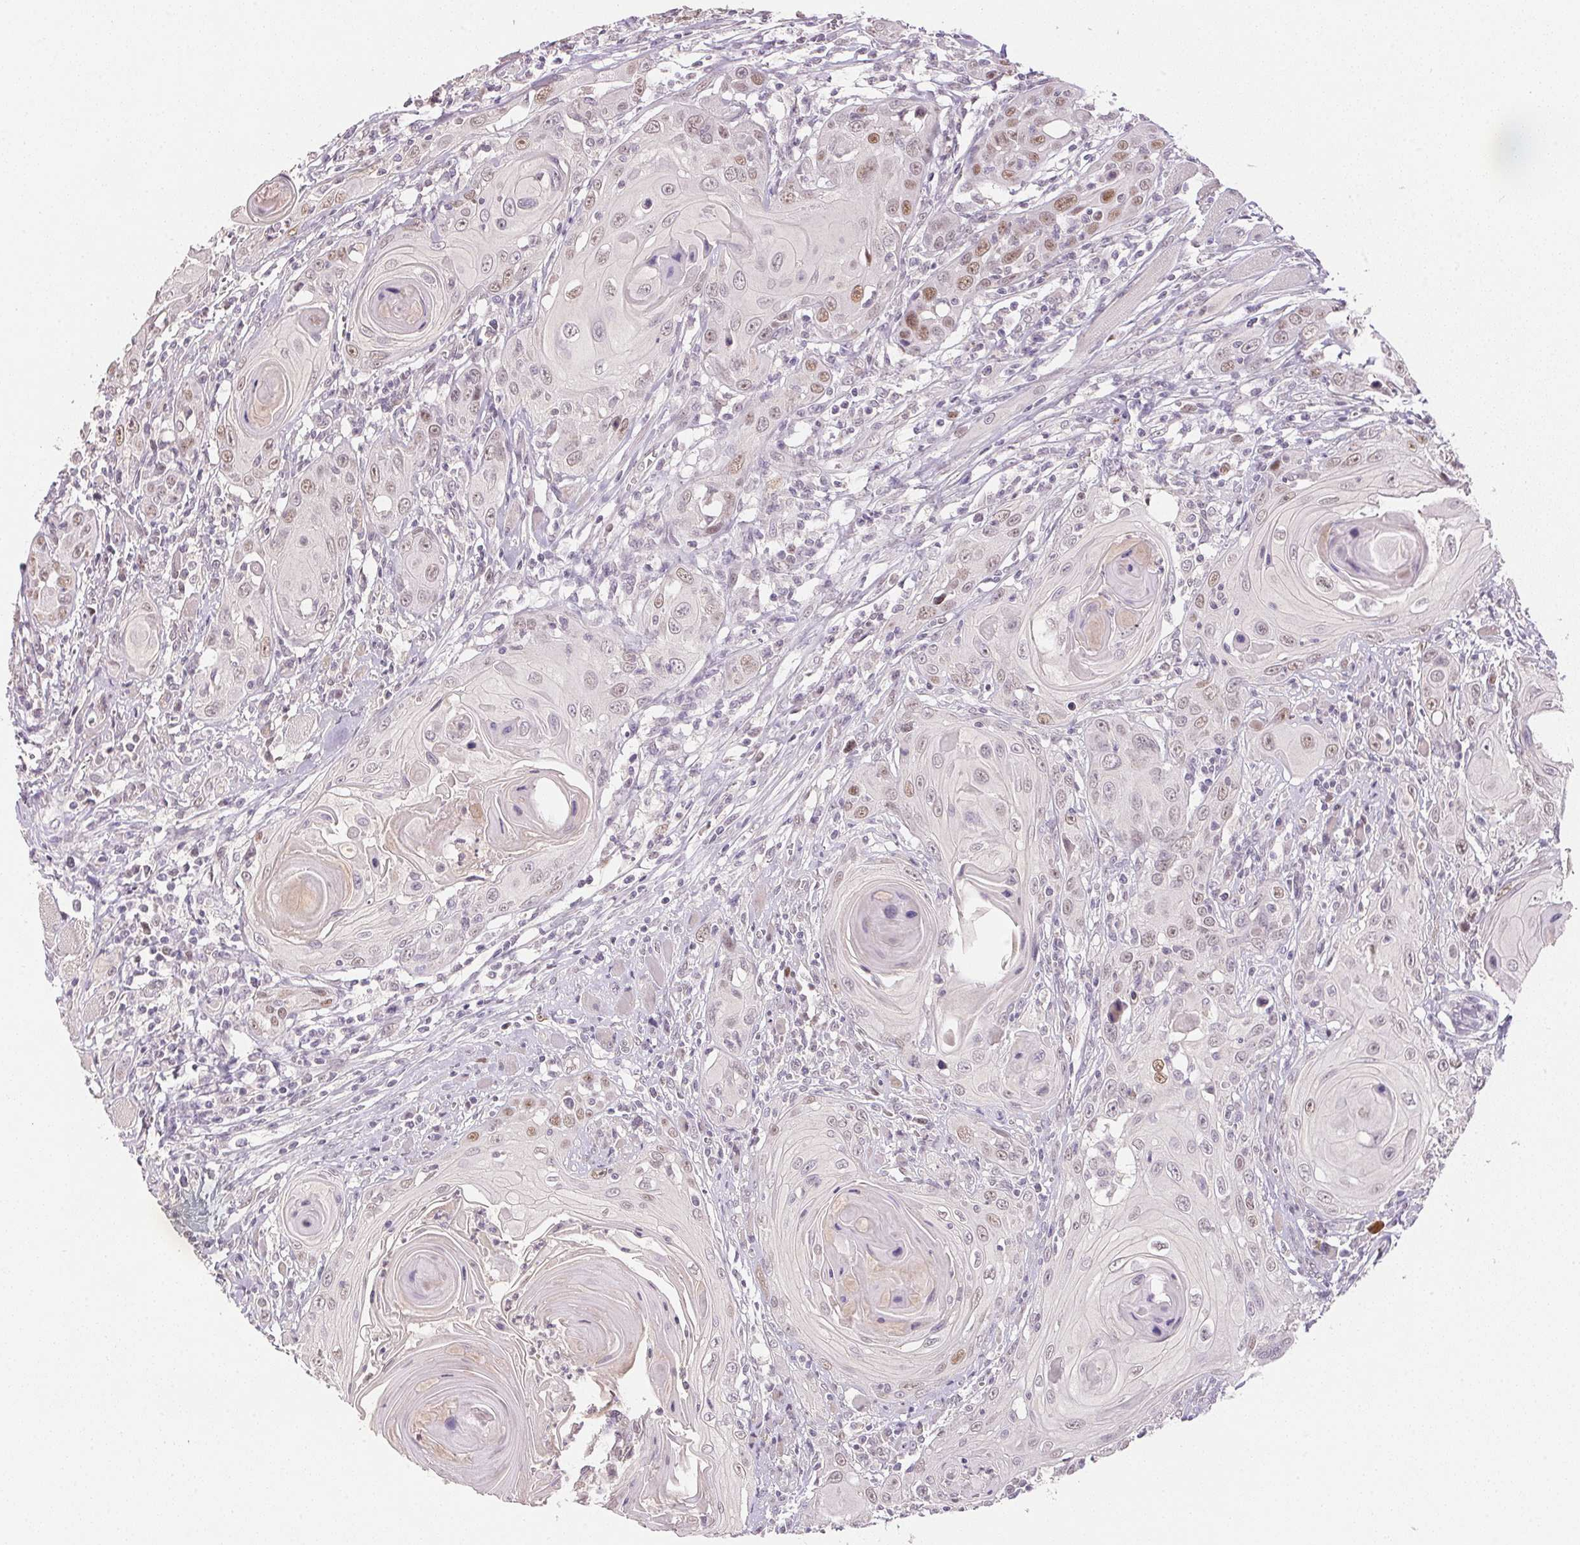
{"staining": {"intensity": "moderate", "quantity": "25%-75%", "location": "nuclear"}, "tissue": "head and neck cancer", "cell_type": "Tumor cells", "image_type": "cancer", "snomed": [{"axis": "morphology", "description": "Squamous cell carcinoma, NOS"}, {"axis": "topography", "description": "Head-Neck"}], "caption": "Moderate nuclear expression for a protein is present in about 25%-75% of tumor cells of head and neck squamous cell carcinoma using immunohistochemistry (IHC).", "gene": "POLR3G", "patient": {"sex": "female", "age": 80}}